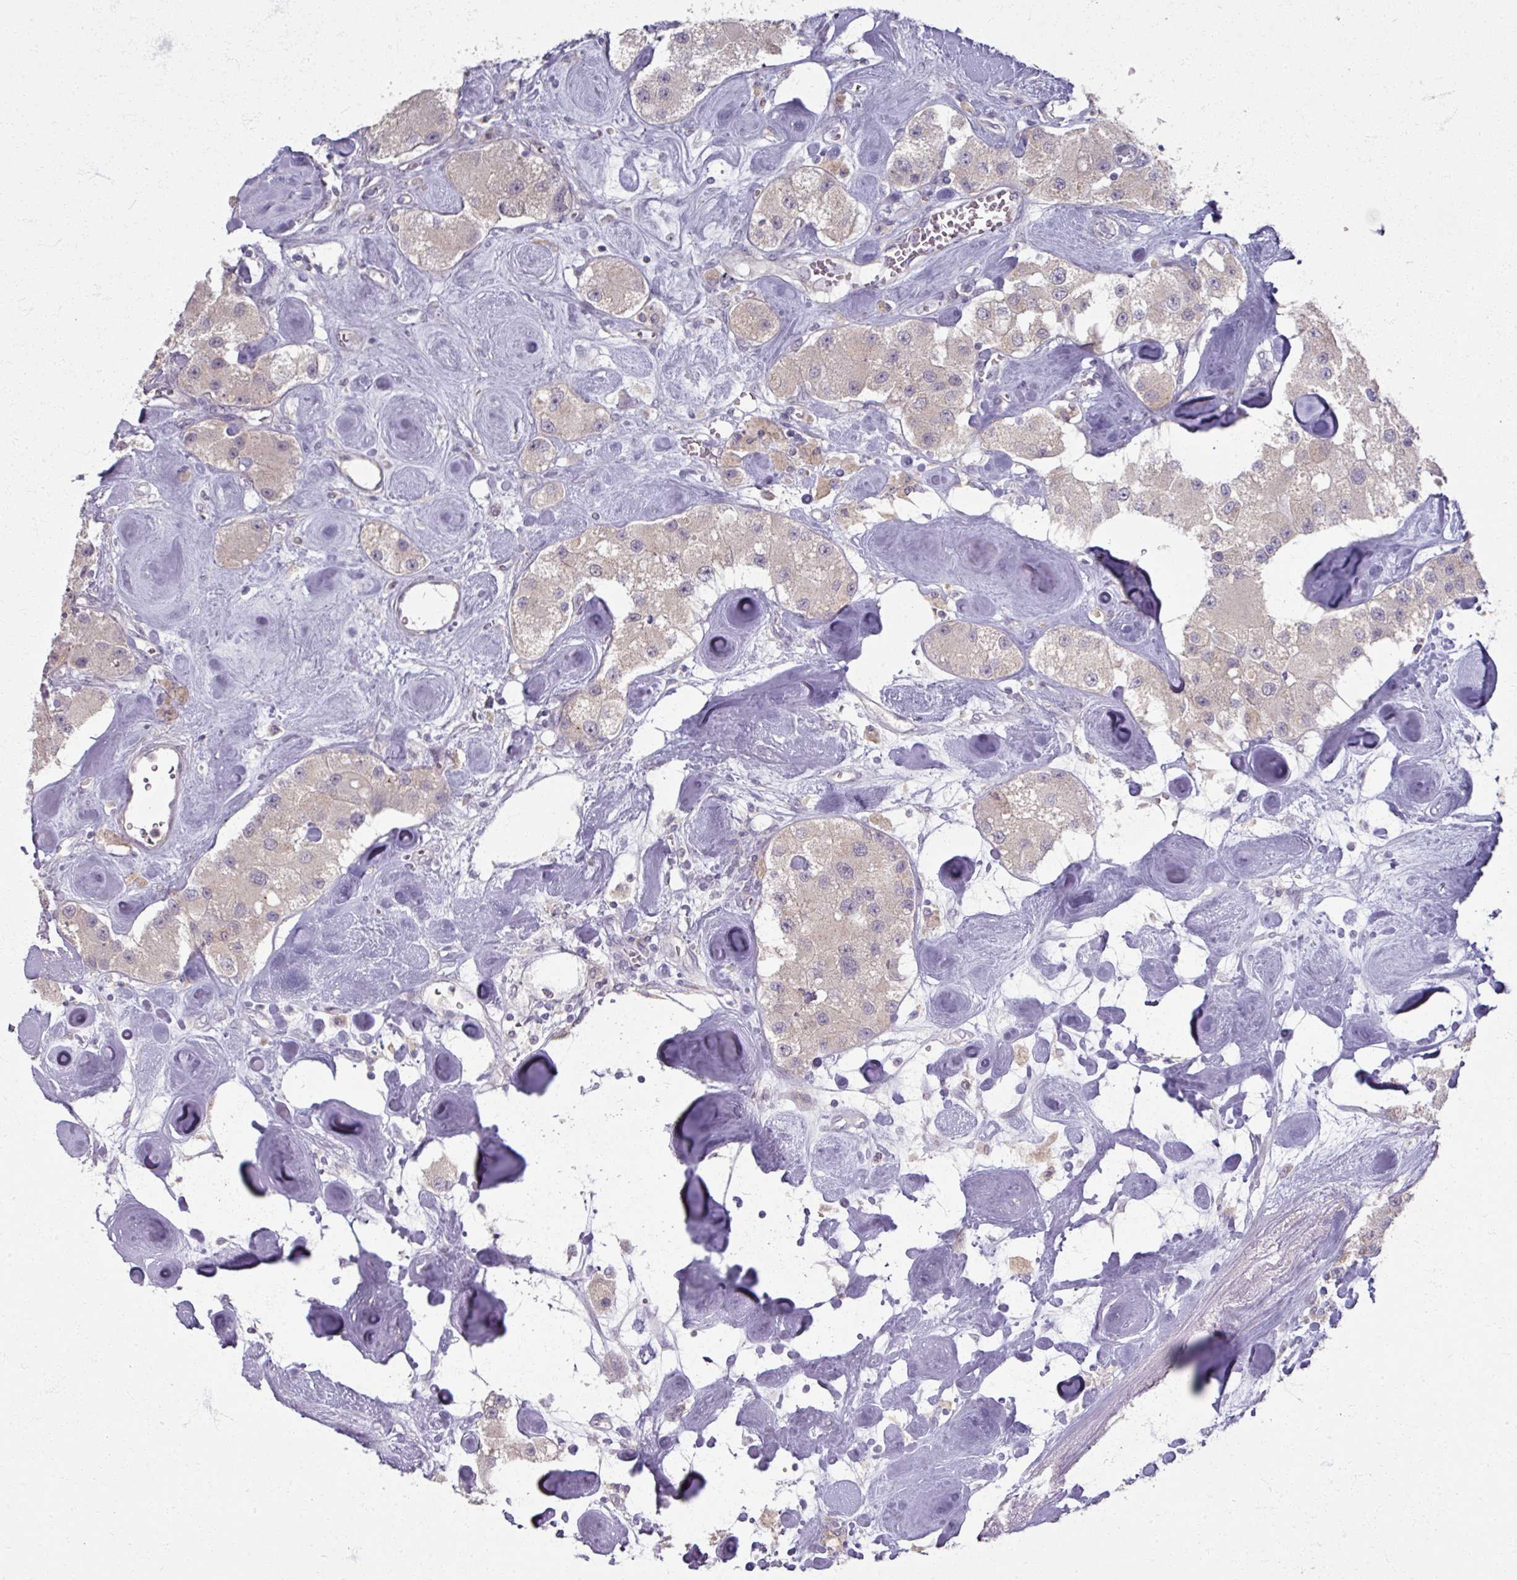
{"staining": {"intensity": "negative", "quantity": "none", "location": "none"}, "tissue": "carcinoid", "cell_type": "Tumor cells", "image_type": "cancer", "snomed": [{"axis": "morphology", "description": "Carcinoid, malignant, NOS"}, {"axis": "topography", "description": "Pancreas"}], "caption": "Malignant carcinoid stained for a protein using IHC displays no positivity tumor cells.", "gene": "SOX11", "patient": {"sex": "male", "age": 41}}